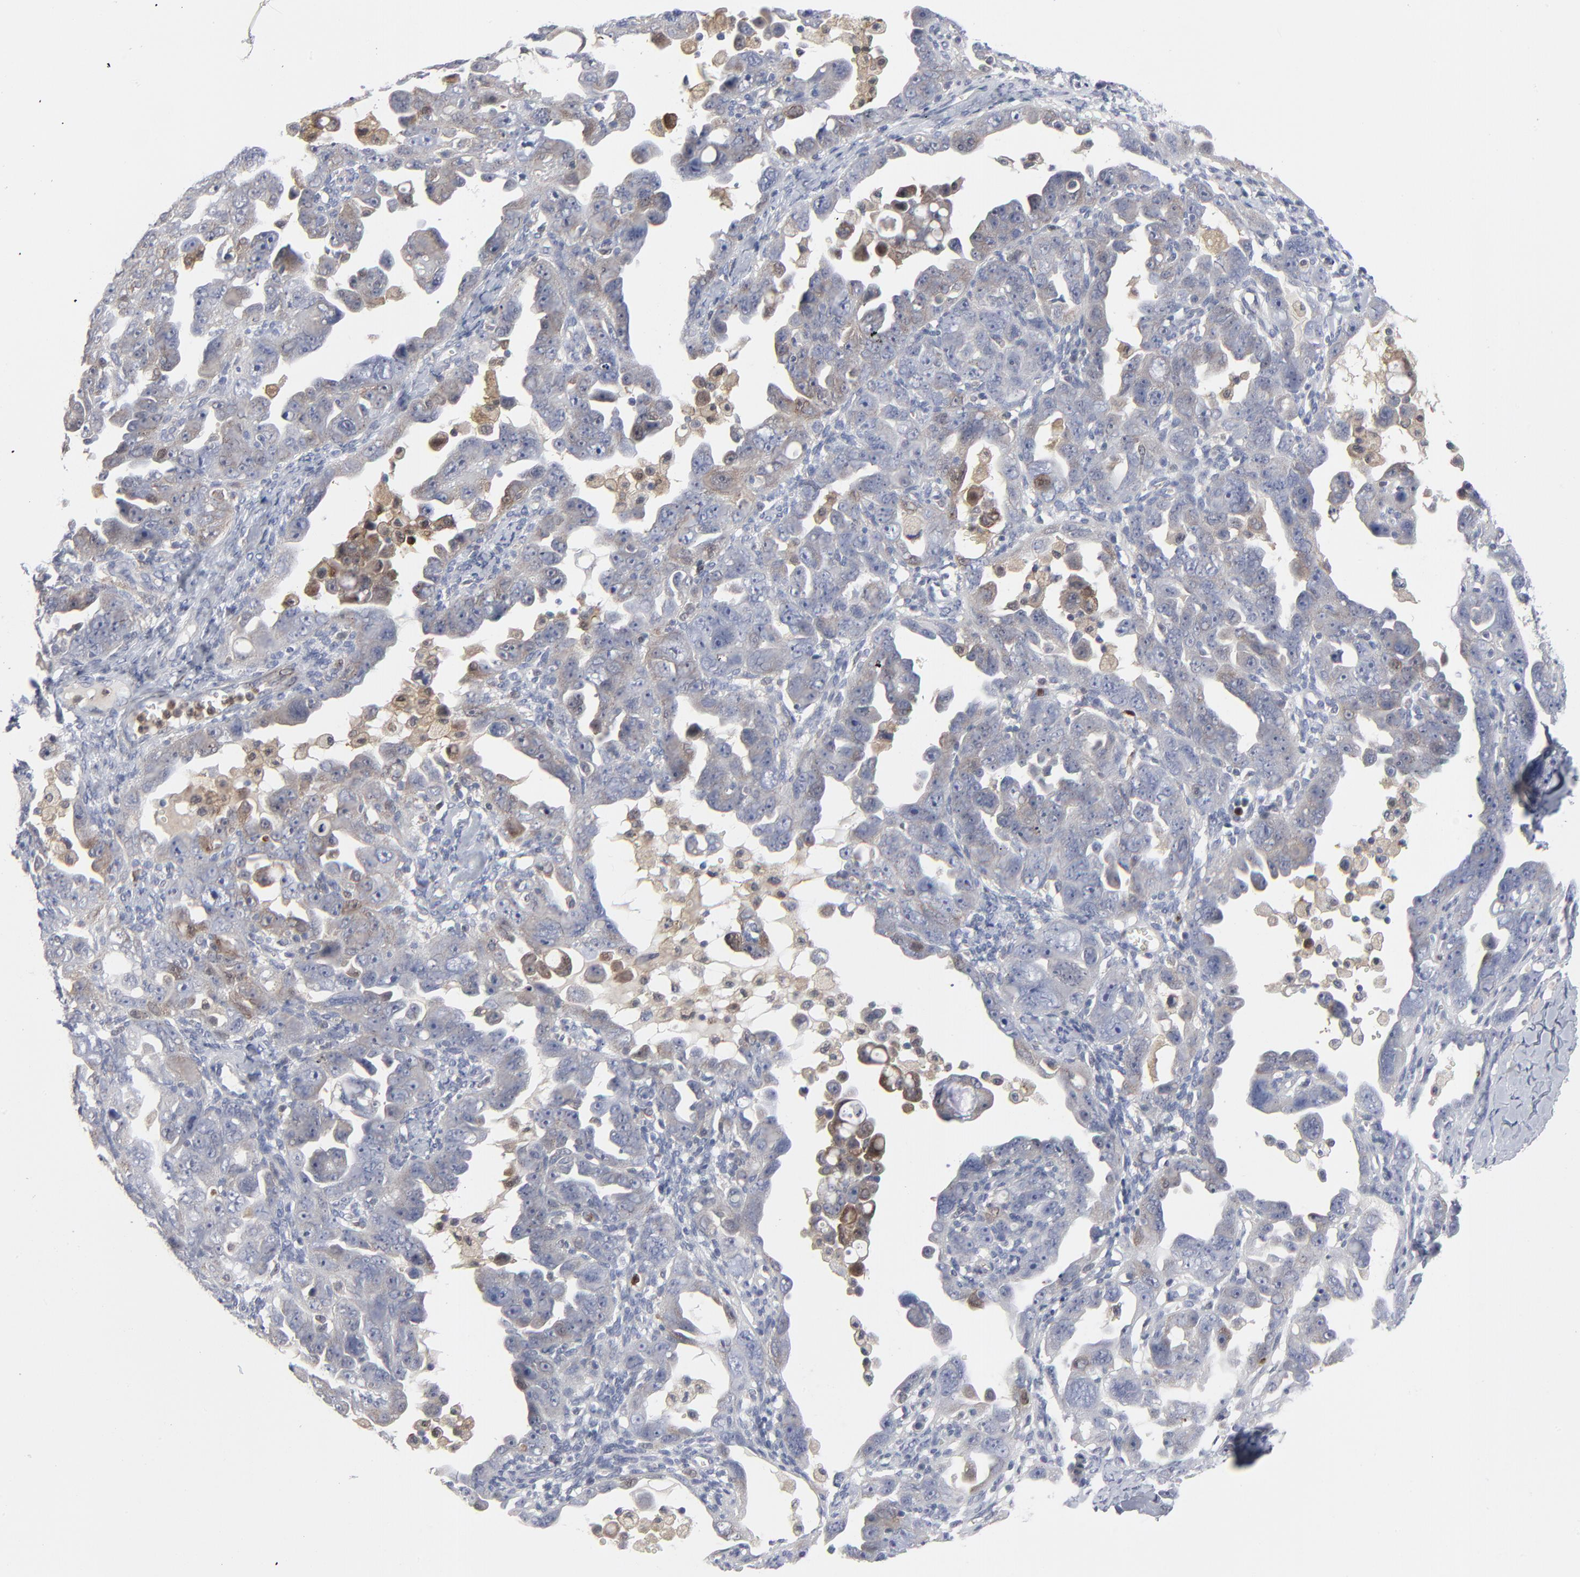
{"staining": {"intensity": "weak", "quantity": "<25%", "location": "cytoplasmic/membranous"}, "tissue": "ovarian cancer", "cell_type": "Tumor cells", "image_type": "cancer", "snomed": [{"axis": "morphology", "description": "Cystadenocarcinoma, serous, NOS"}, {"axis": "topography", "description": "Ovary"}], "caption": "An immunohistochemistry photomicrograph of ovarian serous cystadenocarcinoma is shown. There is no staining in tumor cells of ovarian serous cystadenocarcinoma.", "gene": "BID", "patient": {"sex": "female", "age": 66}}